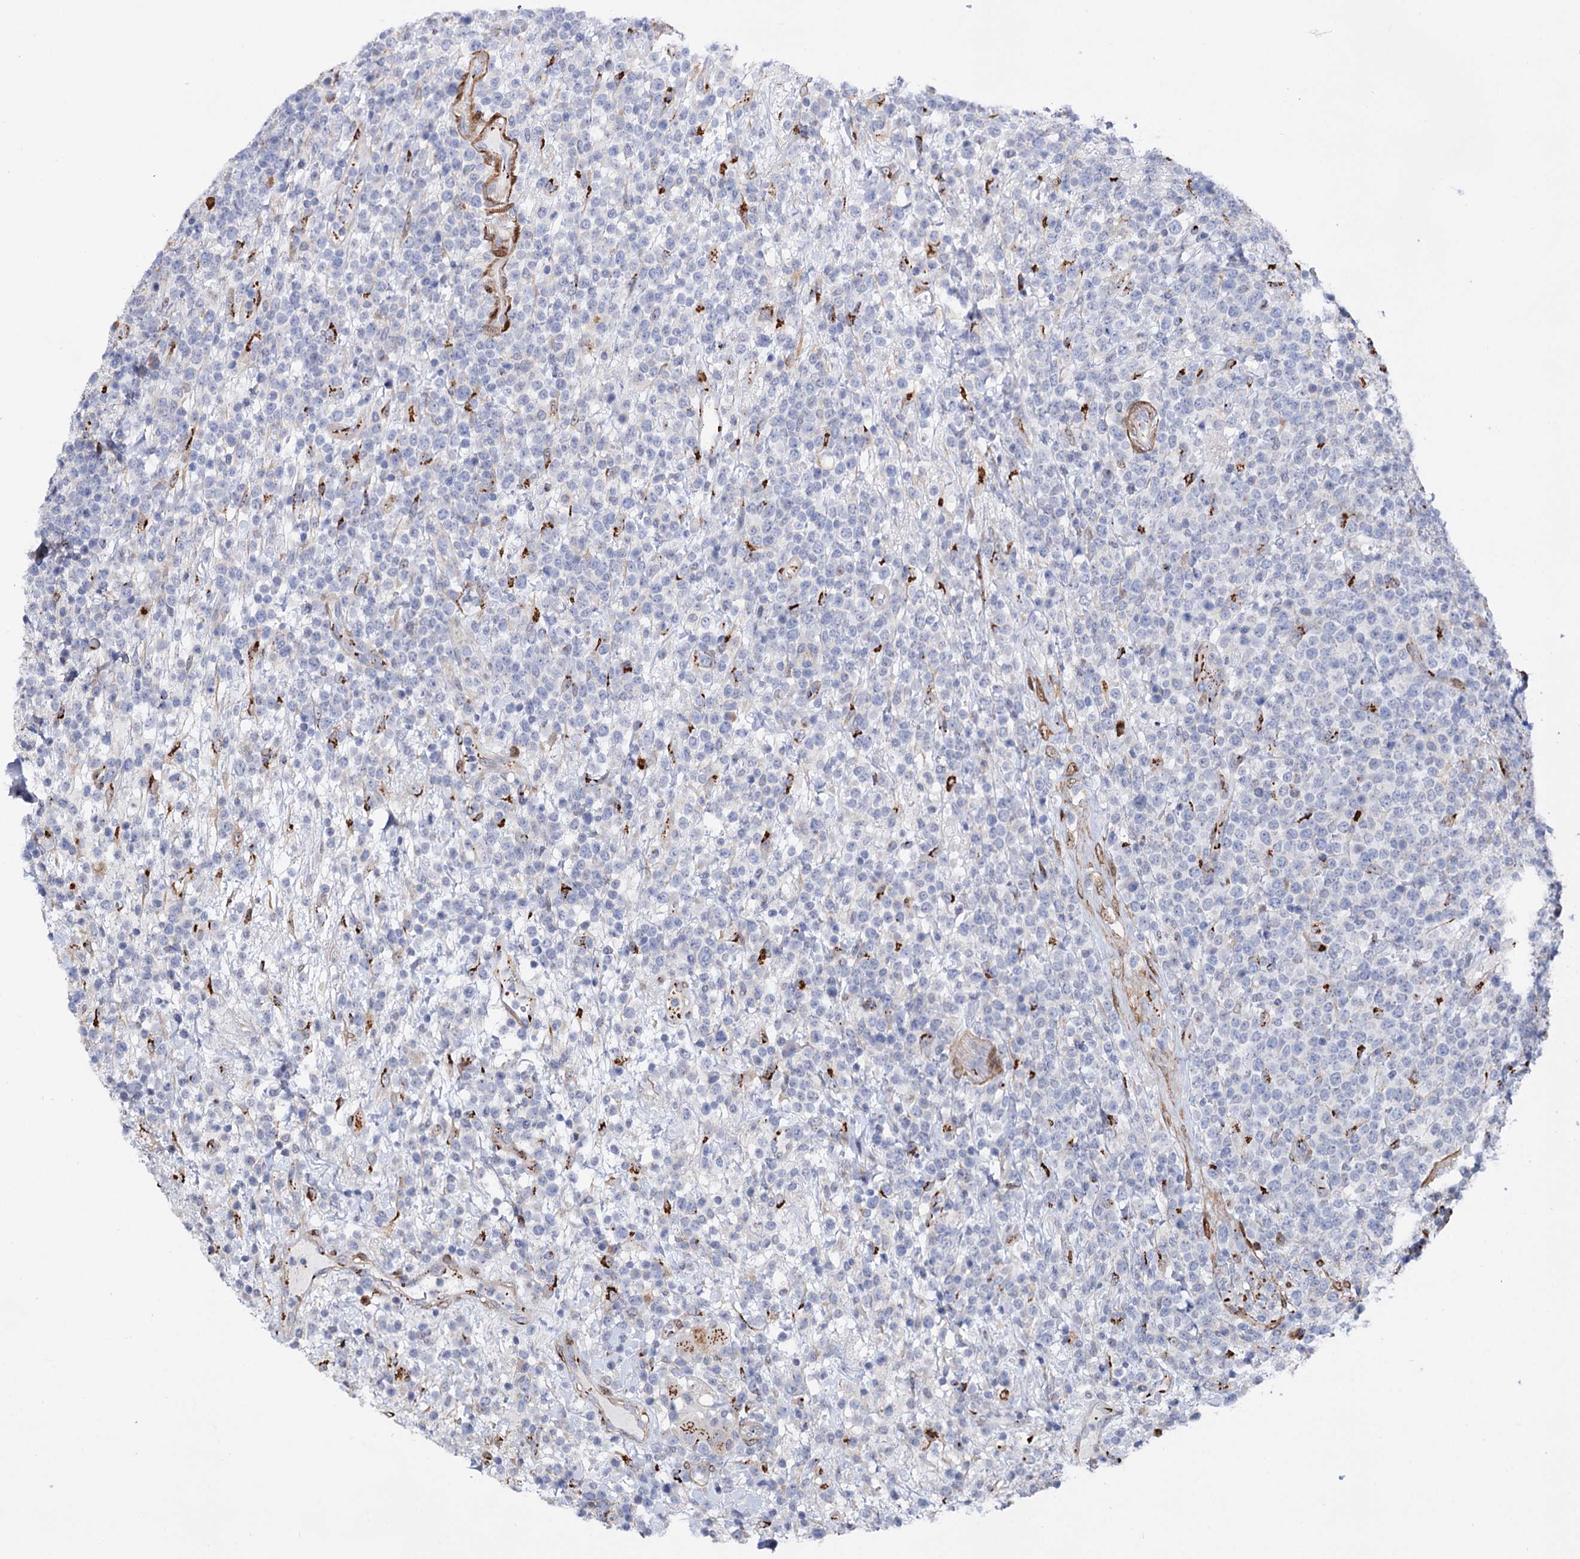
{"staining": {"intensity": "negative", "quantity": "none", "location": "none"}, "tissue": "lymphoma", "cell_type": "Tumor cells", "image_type": "cancer", "snomed": [{"axis": "morphology", "description": "Malignant lymphoma, non-Hodgkin's type, High grade"}, {"axis": "topography", "description": "Colon"}], "caption": "The IHC histopathology image has no significant positivity in tumor cells of lymphoma tissue.", "gene": "C11orf96", "patient": {"sex": "female", "age": 53}}